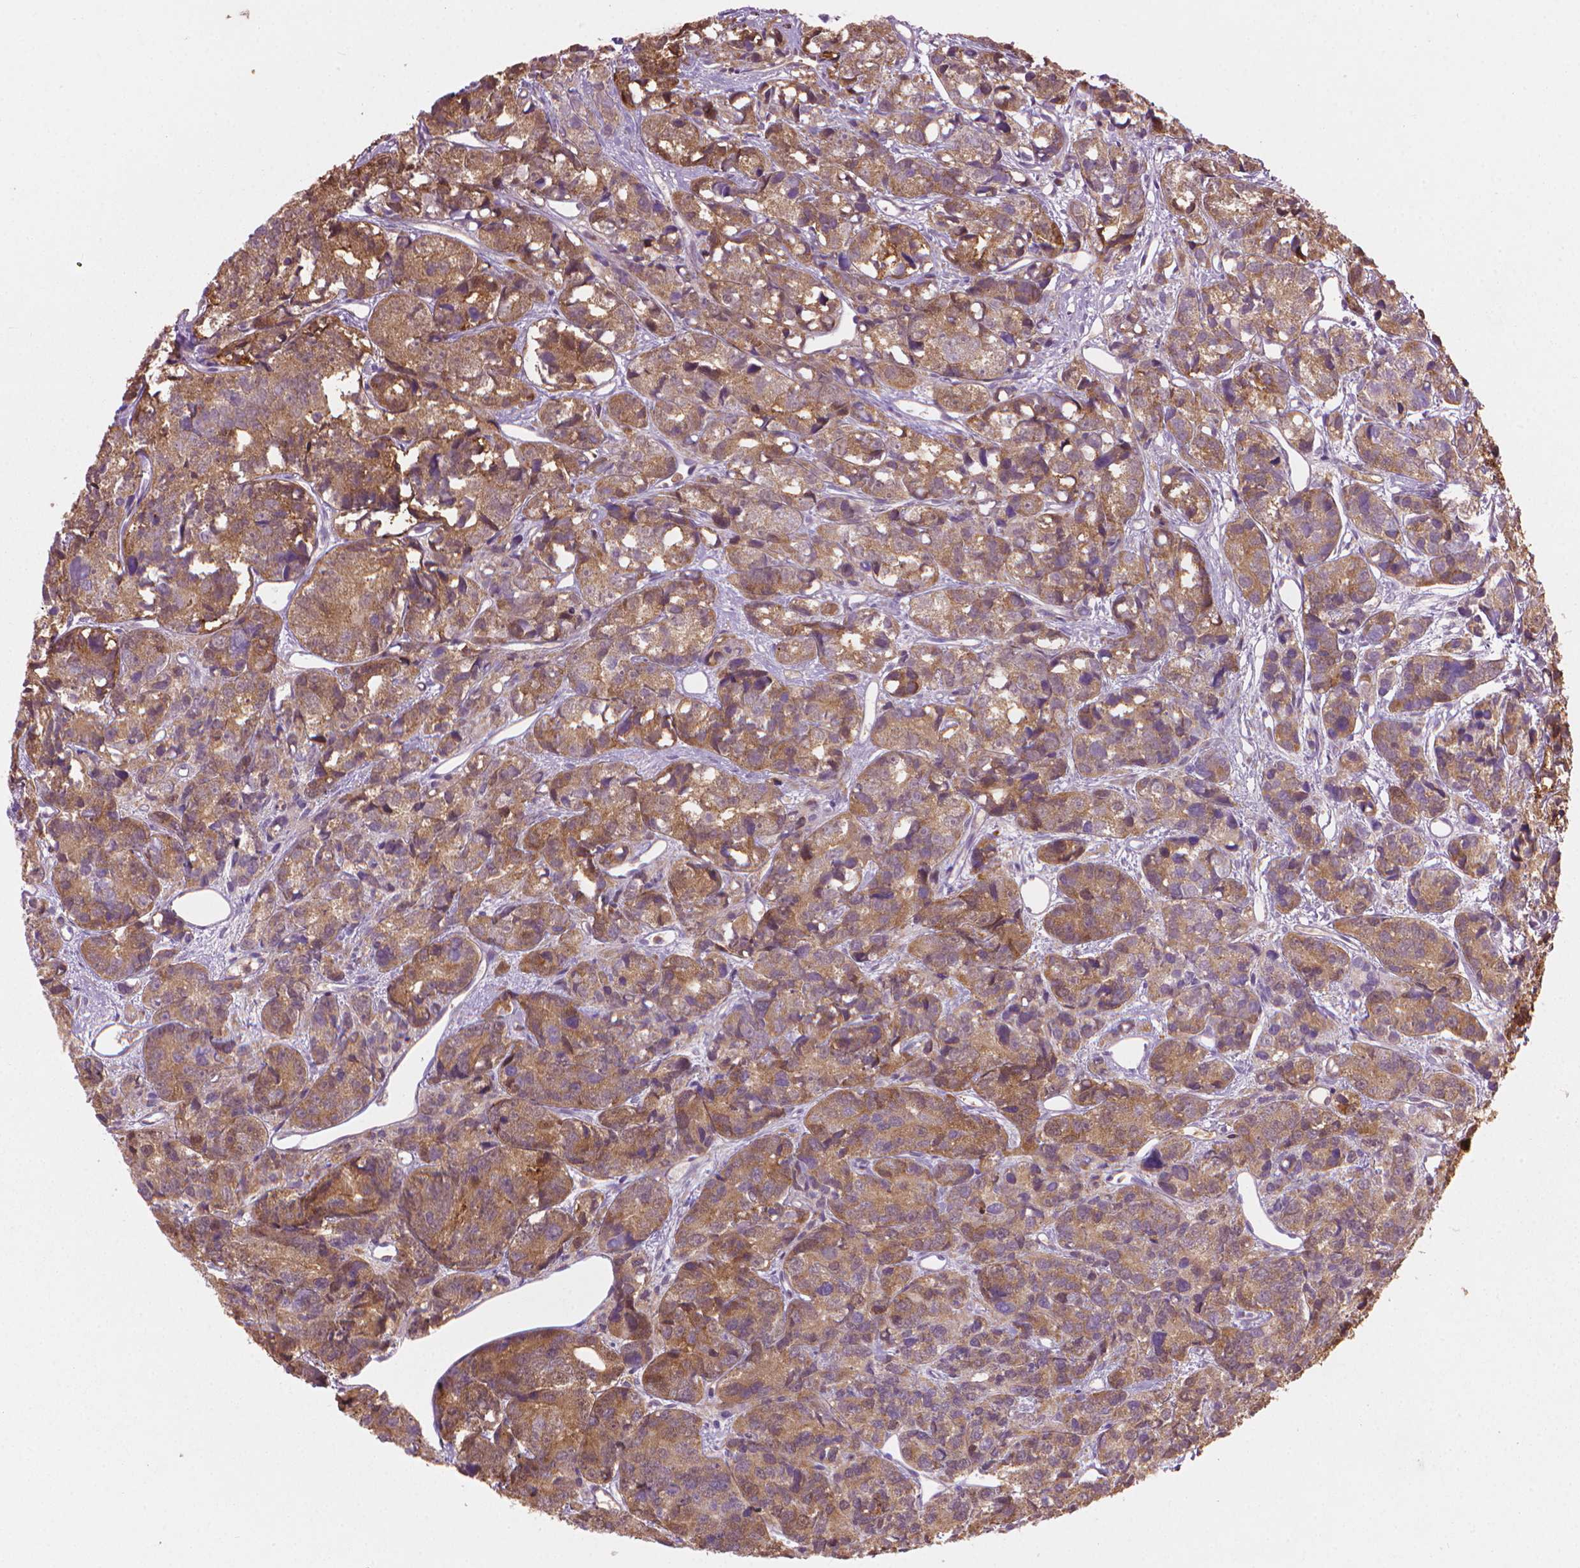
{"staining": {"intensity": "moderate", "quantity": ">75%", "location": "cytoplasmic/membranous"}, "tissue": "prostate cancer", "cell_type": "Tumor cells", "image_type": "cancer", "snomed": [{"axis": "morphology", "description": "Adenocarcinoma, High grade"}, {"axis": "topography", "description": "Prostate"}], "caption": "Immunohistochemical staining of human prostate adenocarcinoma (high-grade) exhibits medium levels of moderate cytoplasmic/membranous protein expression in approximately >75% of tumor cells. (DAB IHC with brightfield microscopy, high magnification).", "gene": "VARS2", "patient": {"sex": "male", "age": 77}}